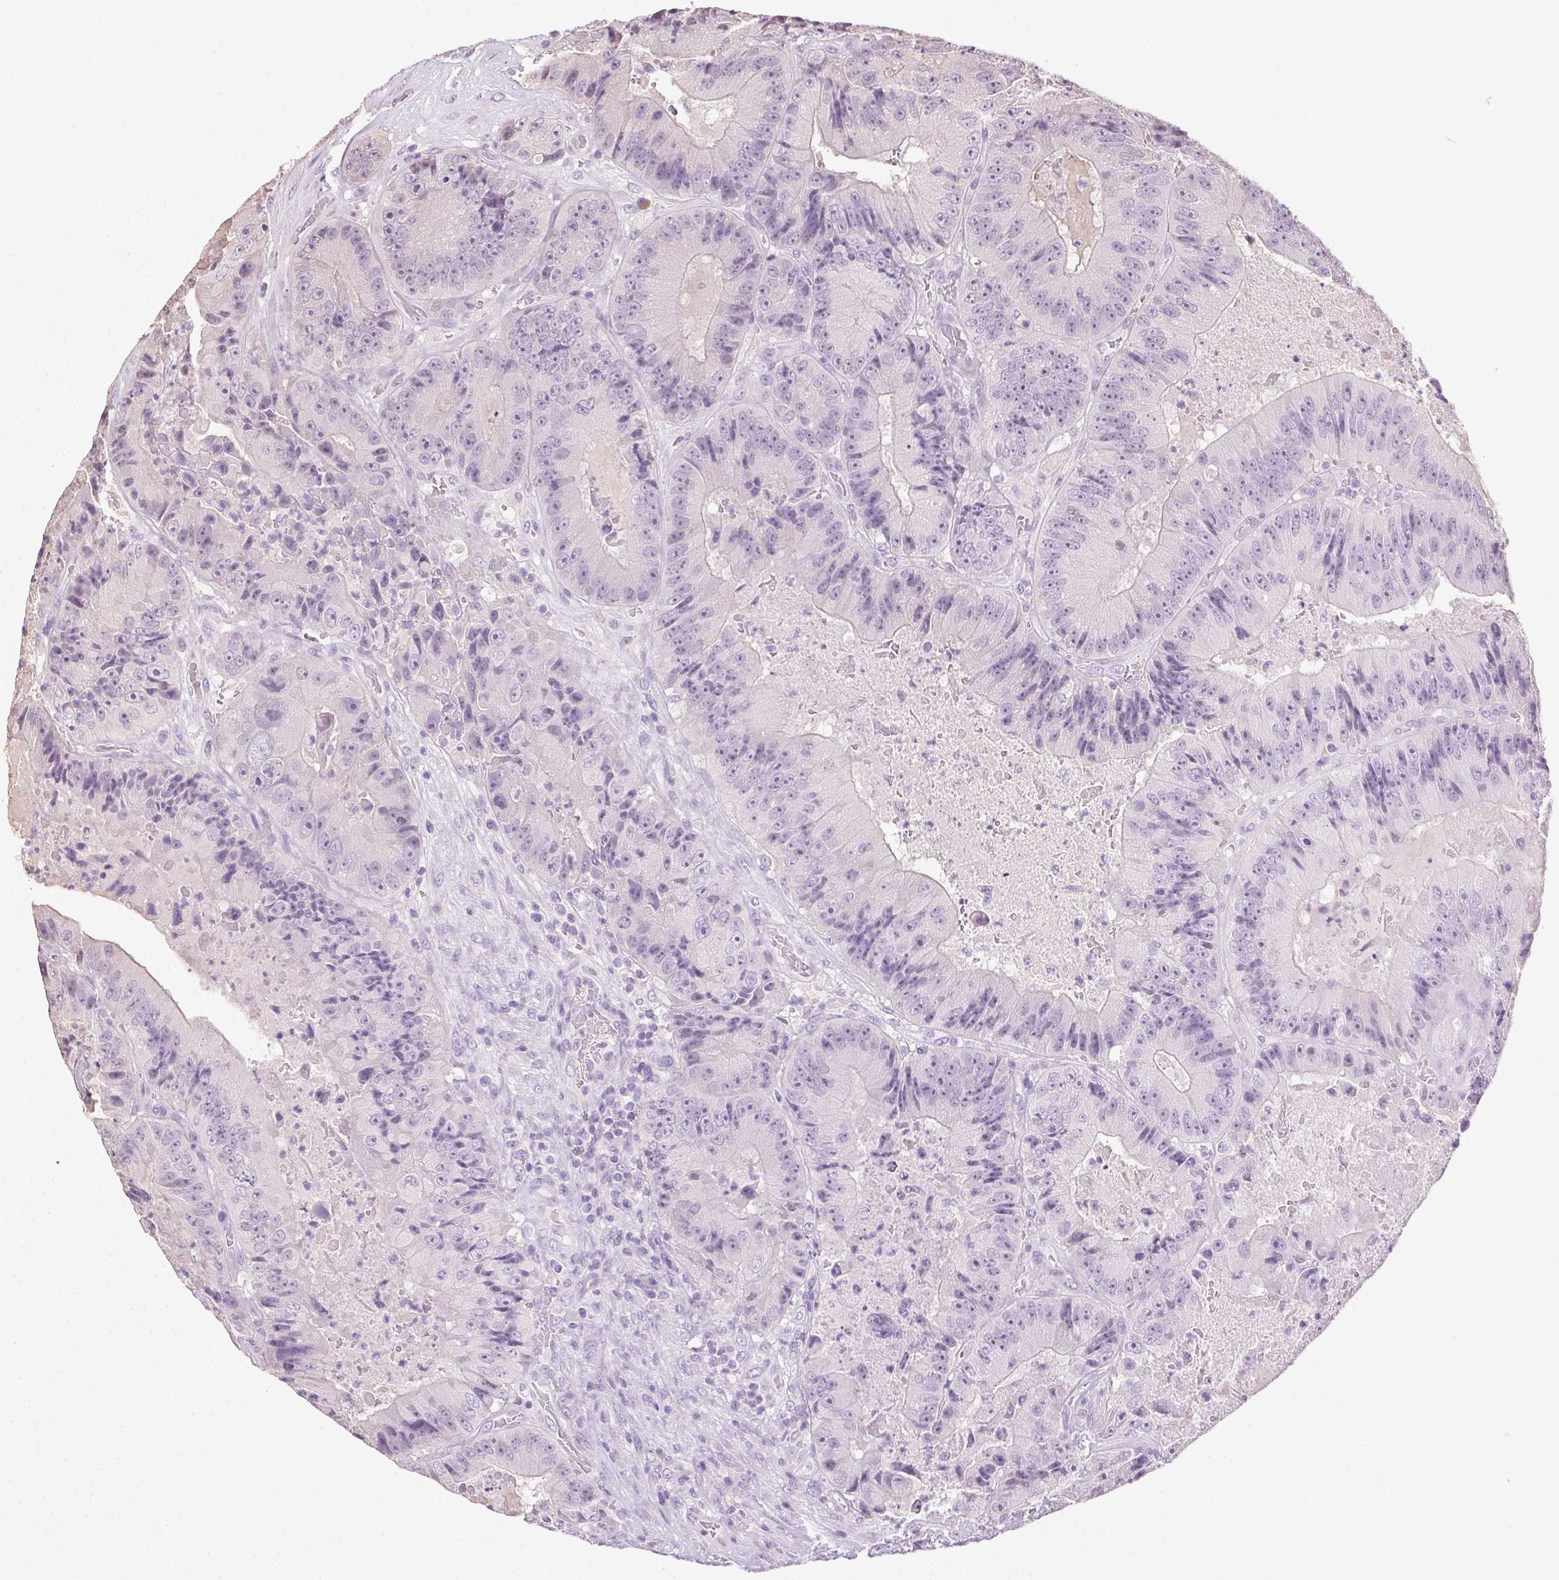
{"staining": {"intensity": "negative", "quantity": "none", "location": "none"}, "tissue": "colorectal cancer", "cell_type": "Tumor cells", "image_type": "cancer", "snomed": [{"axis": "morphology", "description": "Adenocarcinoma, NOS"}, {"axis": "topography", "description": "Colon"}], "caption": "Tumor cells are negative for protein expression in human colorectal cancer.", "gene": "SYCE2", "patient": {"sex": "female", "age": 86}}